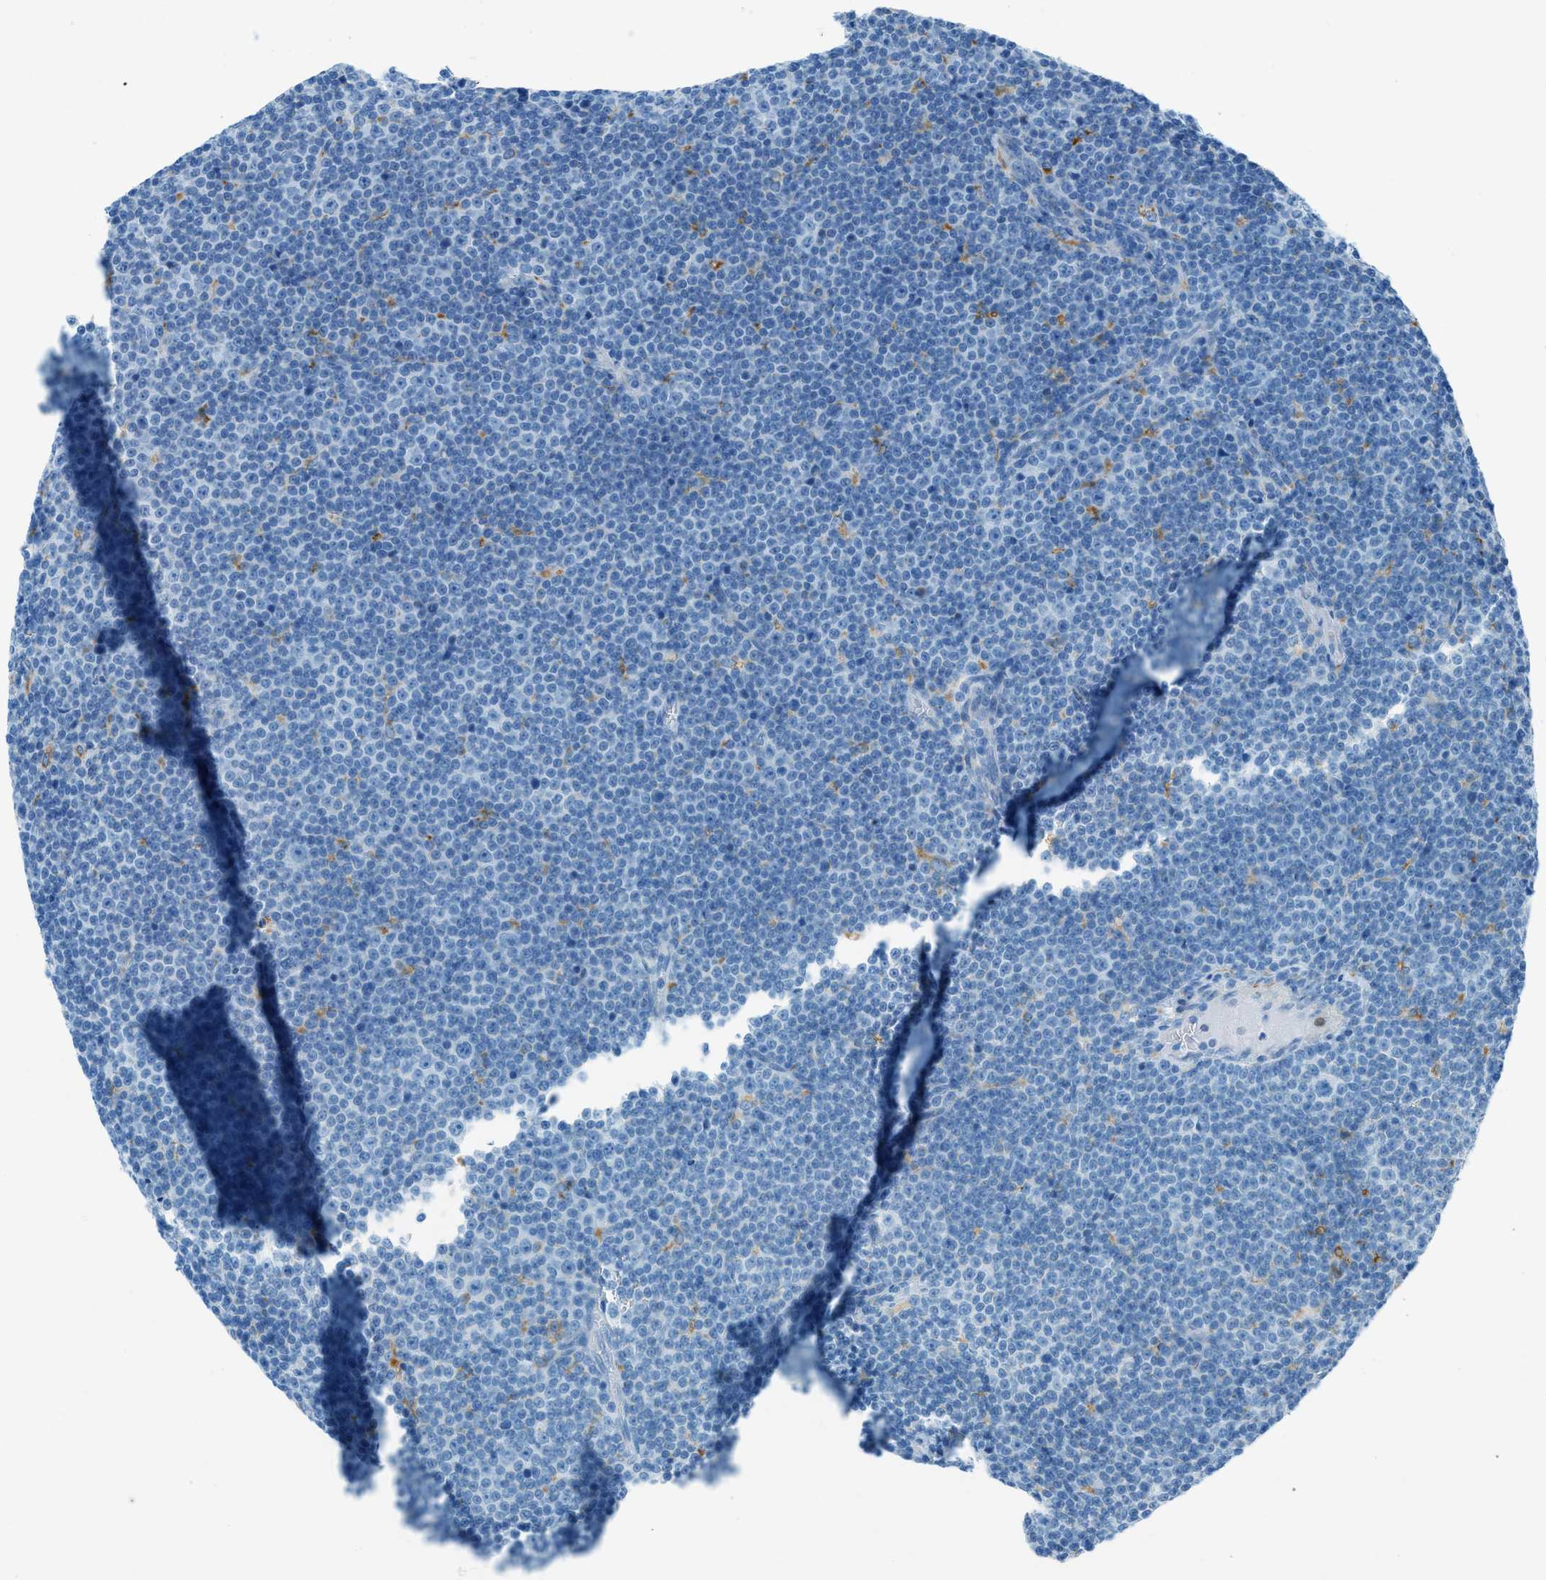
{"staining": {"intensity": "negative", "quantity": "none", "location": "none"}, "tissue": "lymphoma", "cell_type": "Tumor cells", "image_type": "cancer", "snomed": [{"axis": "morphology", "description": "Malignant lymphoma, non-Hodgkin's type, Low grade"}, {"axis": "topography", "description": "Lymph node"}], "caption": "IHC of human low-grade malignant lymphoma, non-Hodgkin's type displays no expression in tumor cells.", "gene": "C21orf62", "patient": {"sex": "female", "age": 67}}